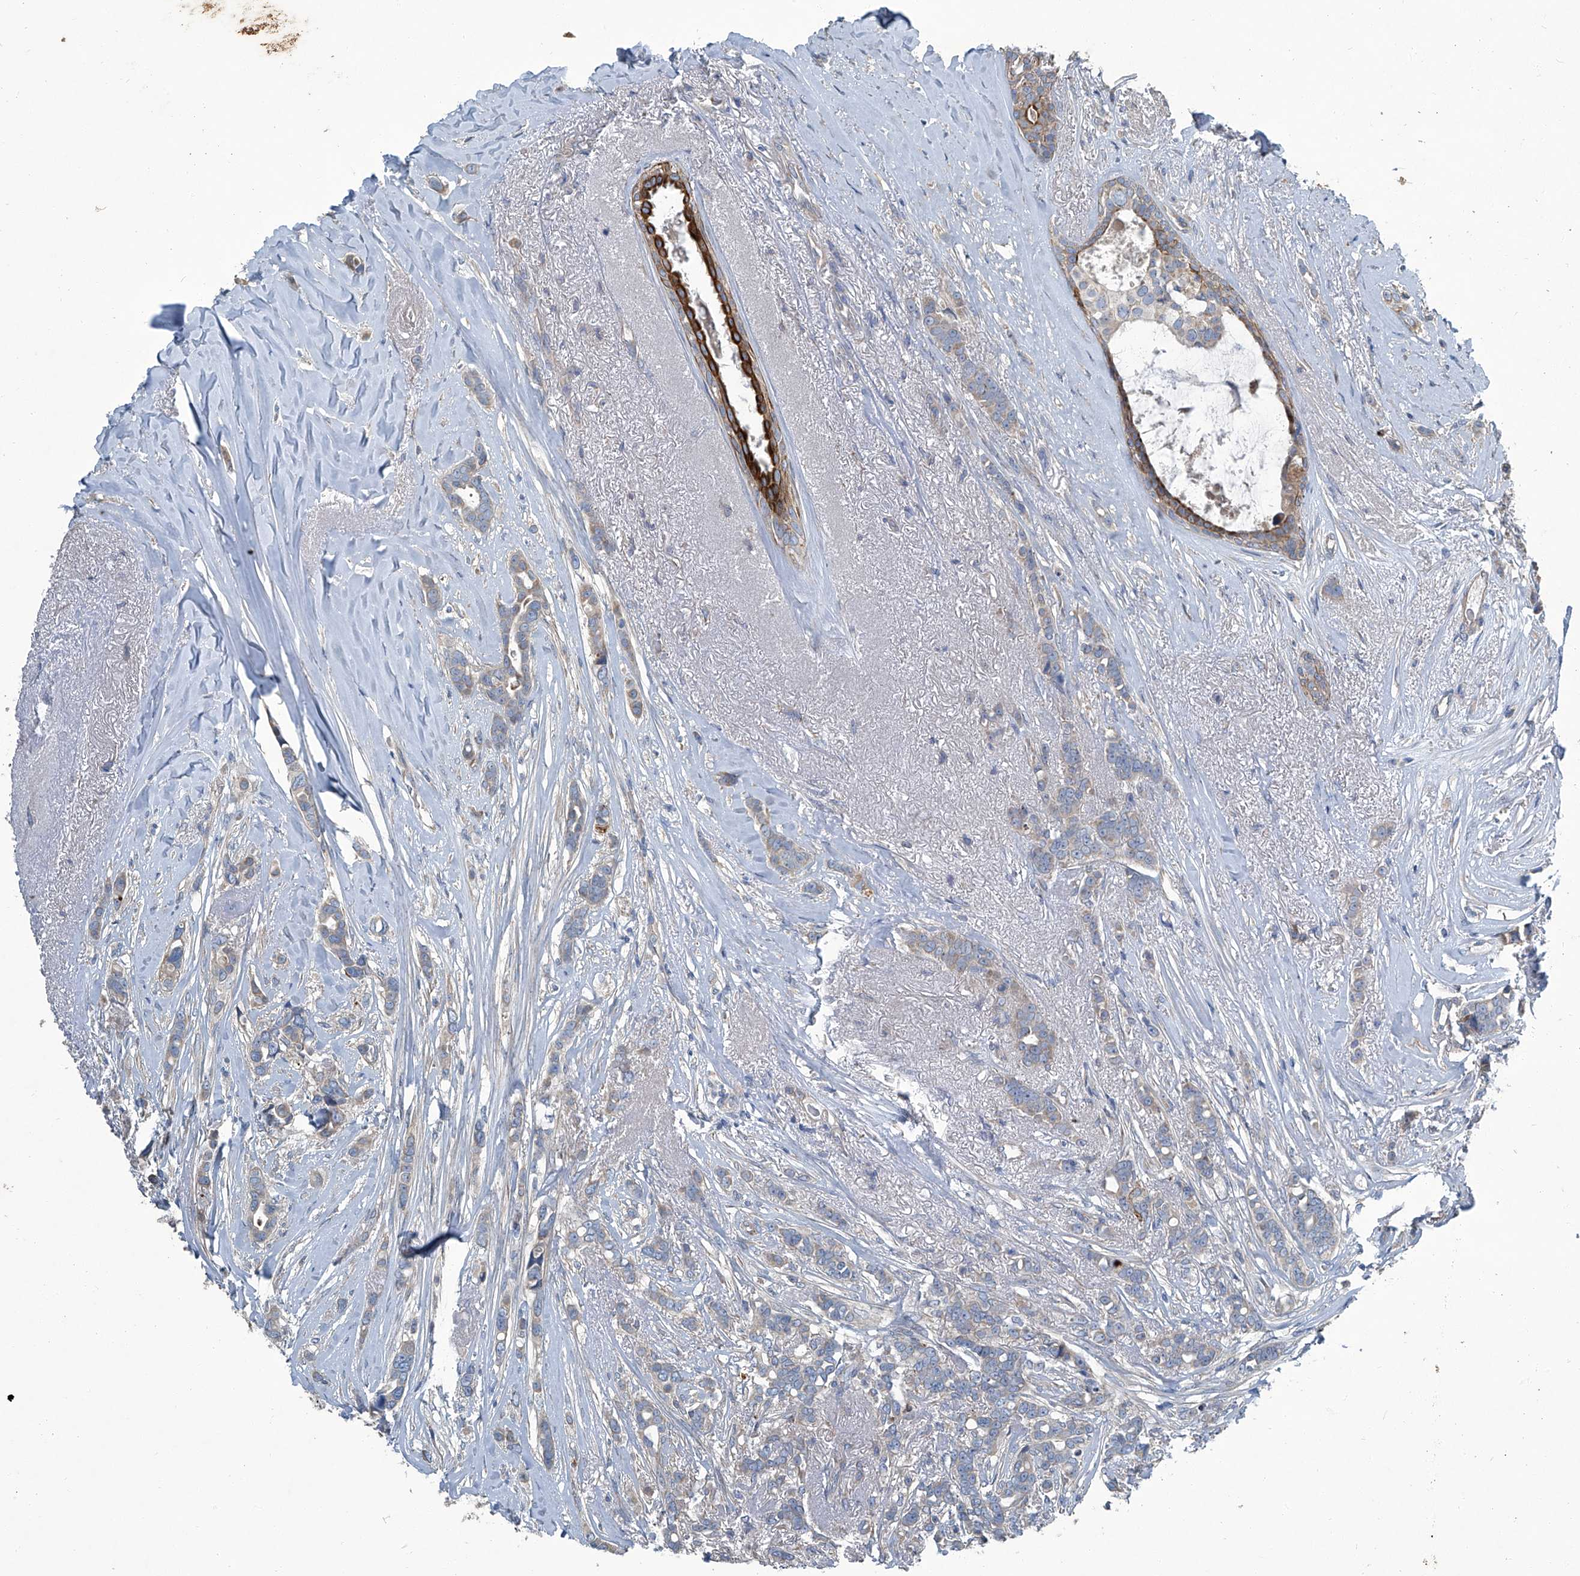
{"staining": {"intensity": "weak", "quantity": "25%-75%", "location": "cytoplasmic/membranous"}, "tissue": "breast cancer", "cell_type": "Tumor cells", "image_type": "cancer", "snomed": [{"axis": "morphology", "description": "Lobular carcinoma"}, {"axis": "topography", "description": "Breast"}], "caption": "This histopathology image shows breast cancer stained with IHC to label a protein in brown. The cytoplasmic/membranous of tumor cells show weak positivity for the protein. Nuclei are counter-stained blue.", "gene": "SLC26A11", "patient": {"sex": "female", "age": 51}}